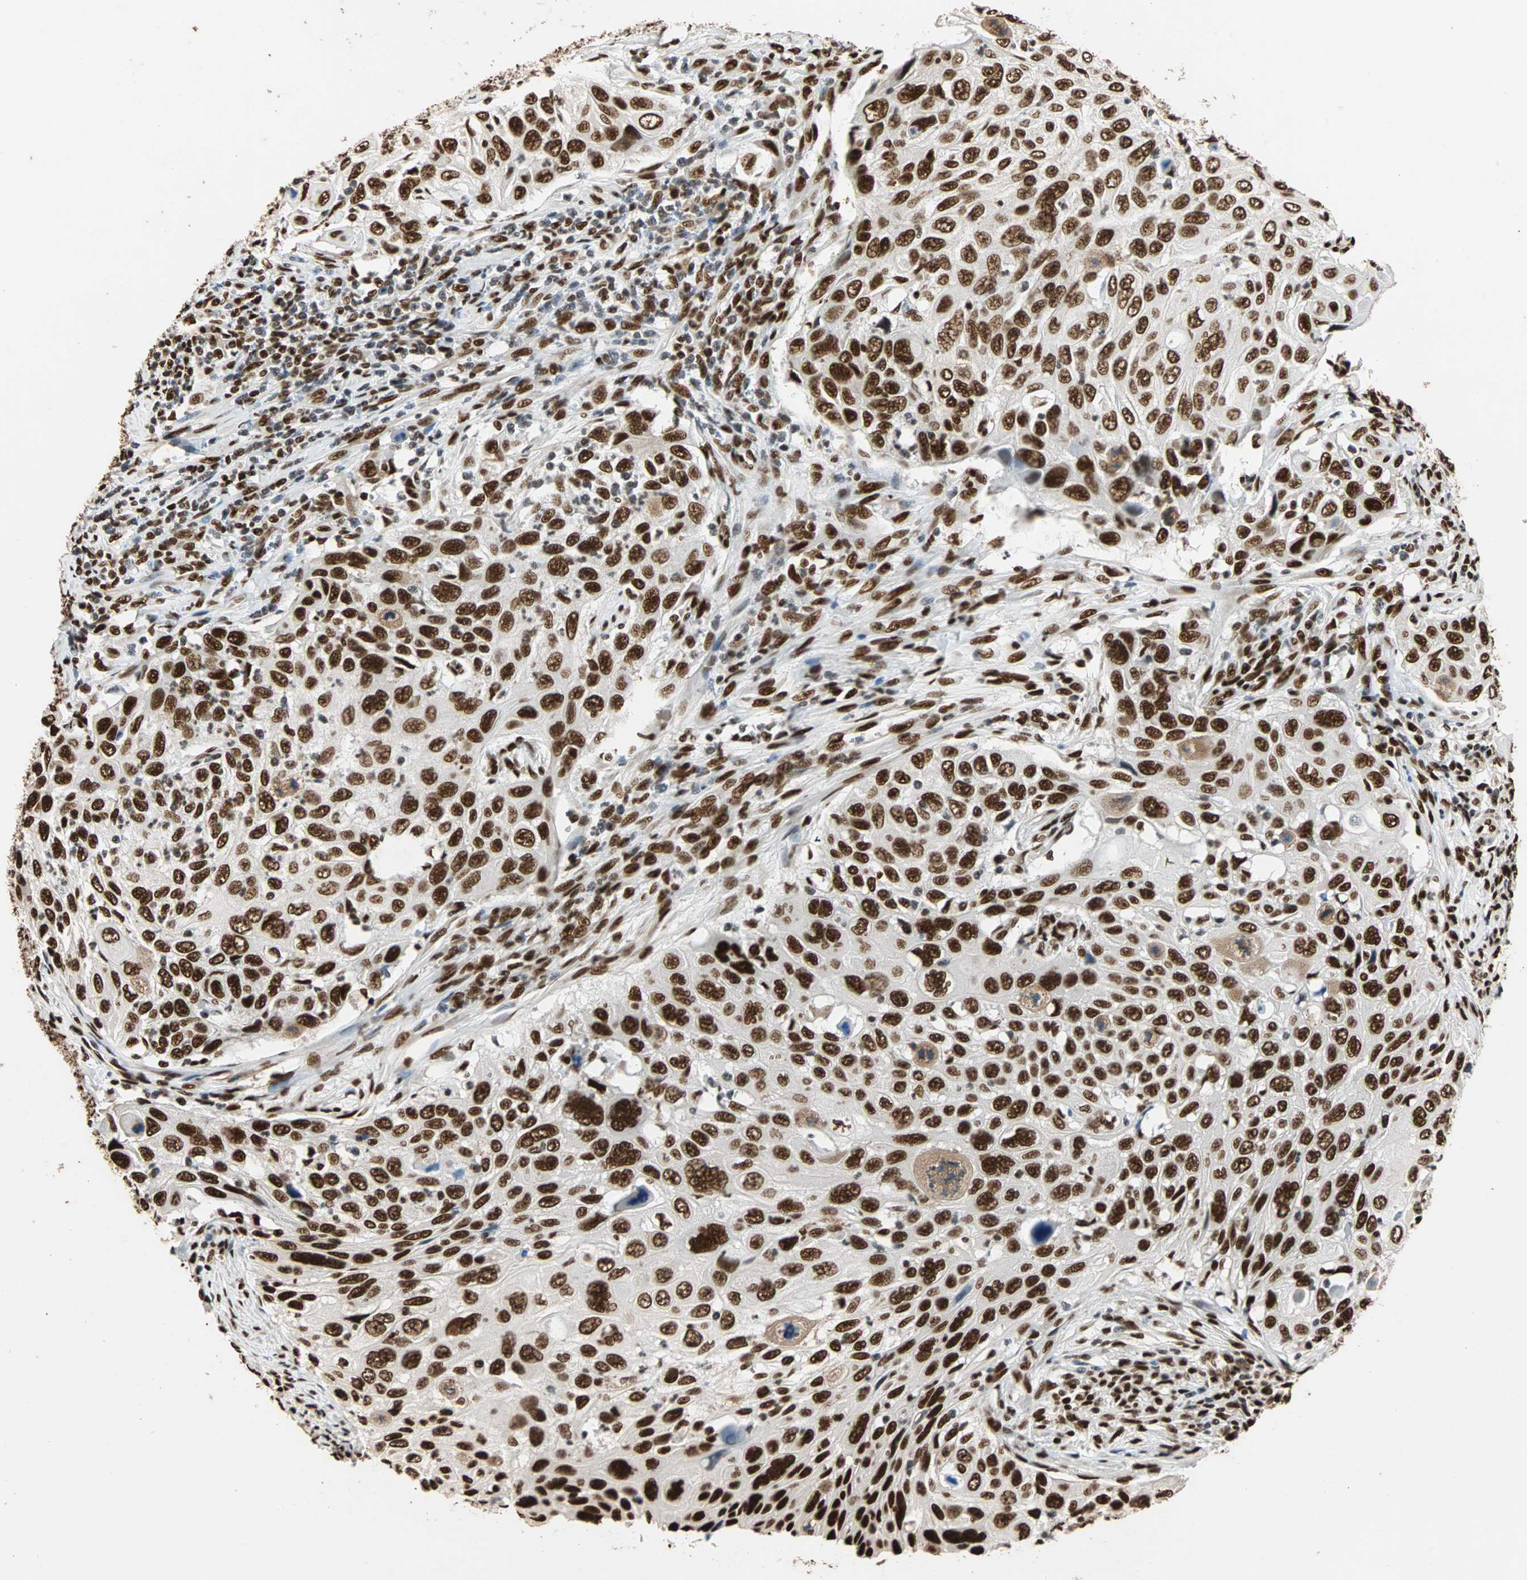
{"staining": {"intensity": "strong", "quantity": ">75%", "location": "nuclear"}, "tissue": "cervical cancer", "cell_type": "Tumor cells", "image_type": "cancer", "snomed": [{"axis": "morphology", "description": "Squamous cell carcinoma, NOS"}, {"axis": "topography", "description": "Cervix"}], "caption": "Immunohistochemical staining of cervical cancer (squamous cell carcinoma) reveals high levels of strong nuclear staining in approximately >75% of tumor cells. (brown staining indicates protein expression, while blue staining denotes nuclei).", "gene": "ILF2", "patient": {"sex": "female", "age": 70}}